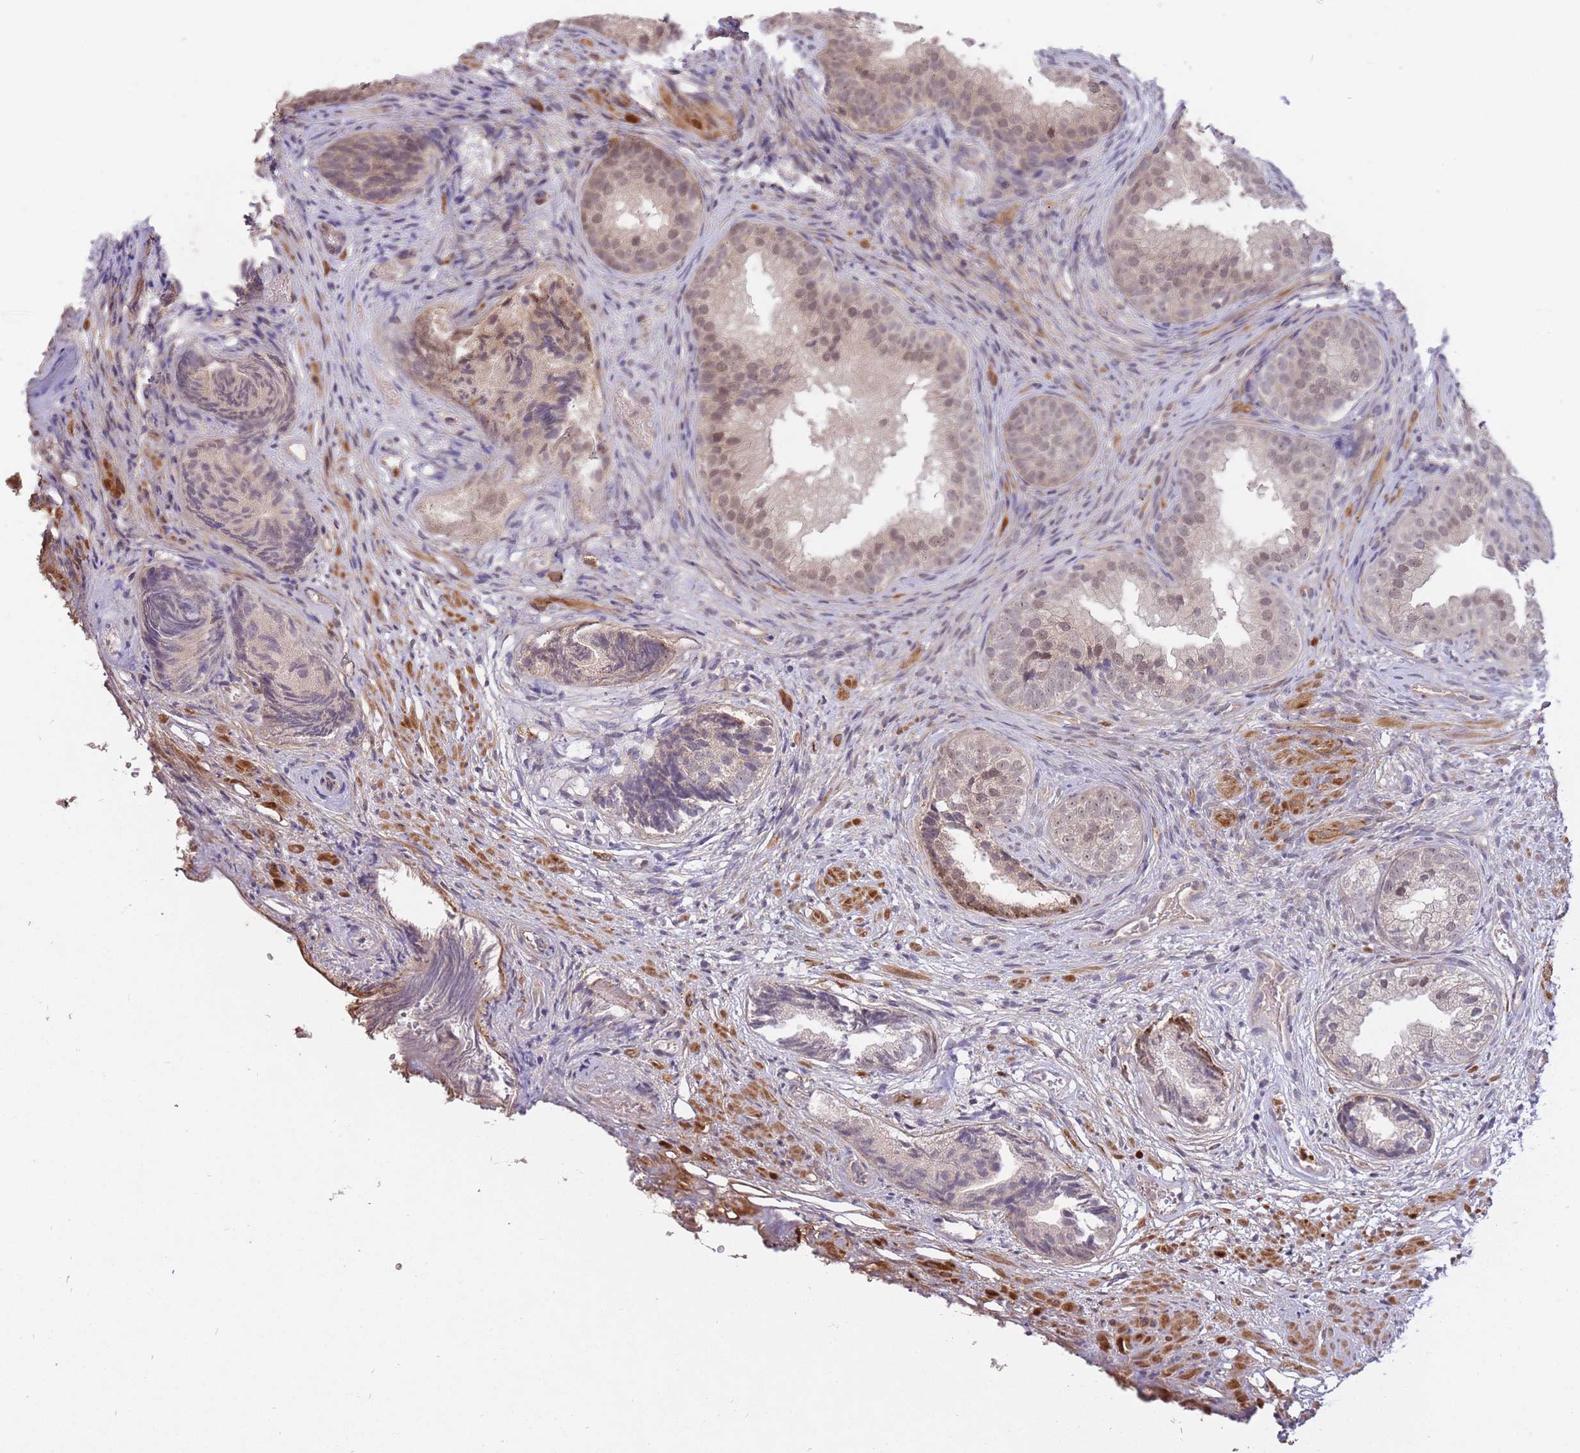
{"staining": {"intensity": "moderate", "quantity": "<25%", "location": "nuclear"}, "tissue": "prostate", "cell_type": "Glandular cells", "image_type": "normal", "snomed": [{"axis": "morphology", "description": "Normal tissue, NOS"}, {"axis": "topography", "description": "Prostate"}], "caption": "Human prostate stained for a protein (brown) exhibits moderate nuclear positive positivity in approximately <25% of glandular cells.", "gene": "SMC6", "patient": {"sex": "male", "age": 76}}